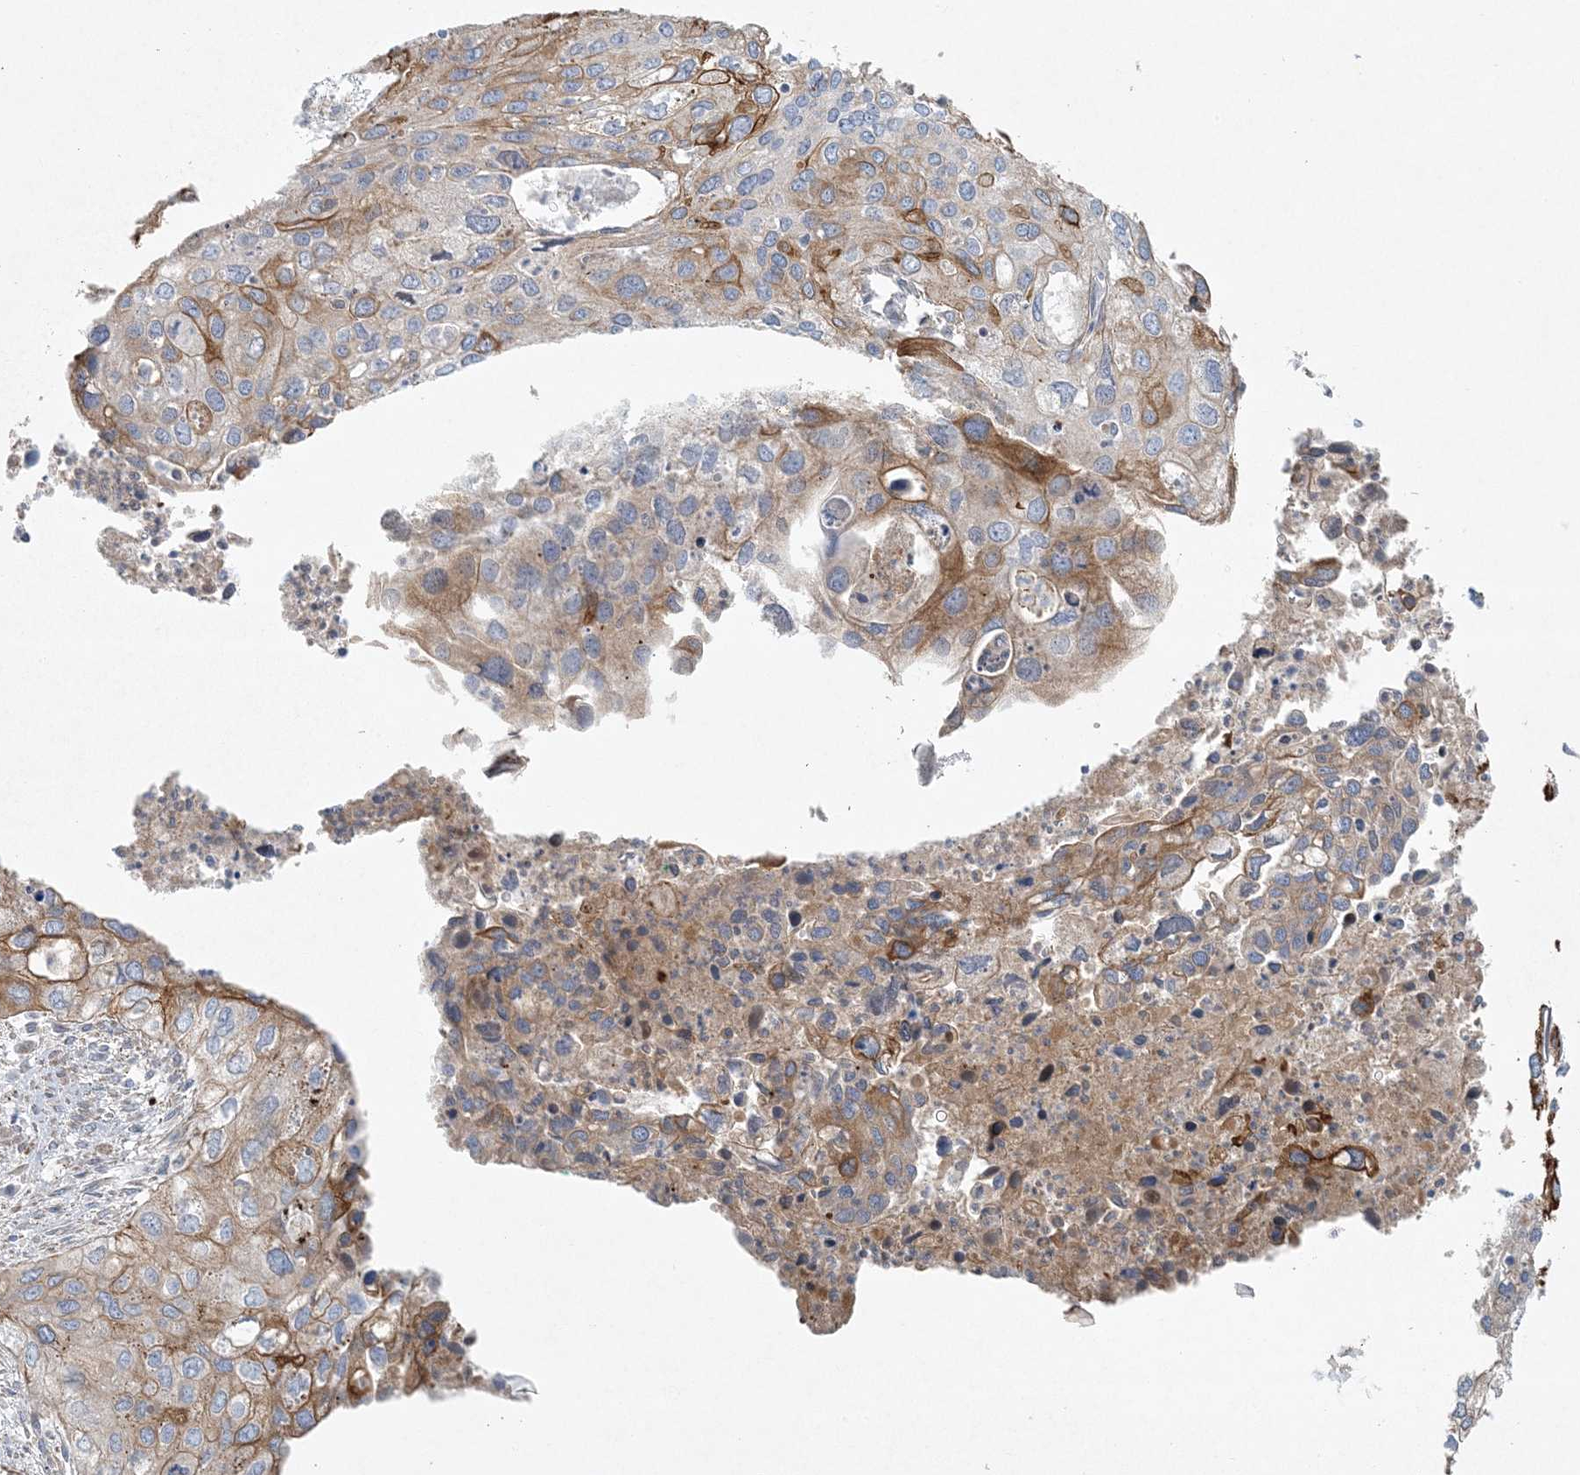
{"staining": {"intensity": "strong", "quantity": "25%-75%", "location": "cytoplasmic/membranous"}, "tissue": "cervical cancer", "cell_type": "Tumor cells", "image_type": "cancer", "snomed": [{"axis": "morphology", "description": "Squamous cell carcinoma, NOS"}, {"axis": "topography", "description": "Cervix"}], "caption": "Cervical squamous cell carcinoma stained with a brown dye shows strong cytoplasmic/membranous positive staining in about 25%-75% of tumor cells.", "gene": "PIK3R4", "patient": {"sex": "female", "age": 55}}